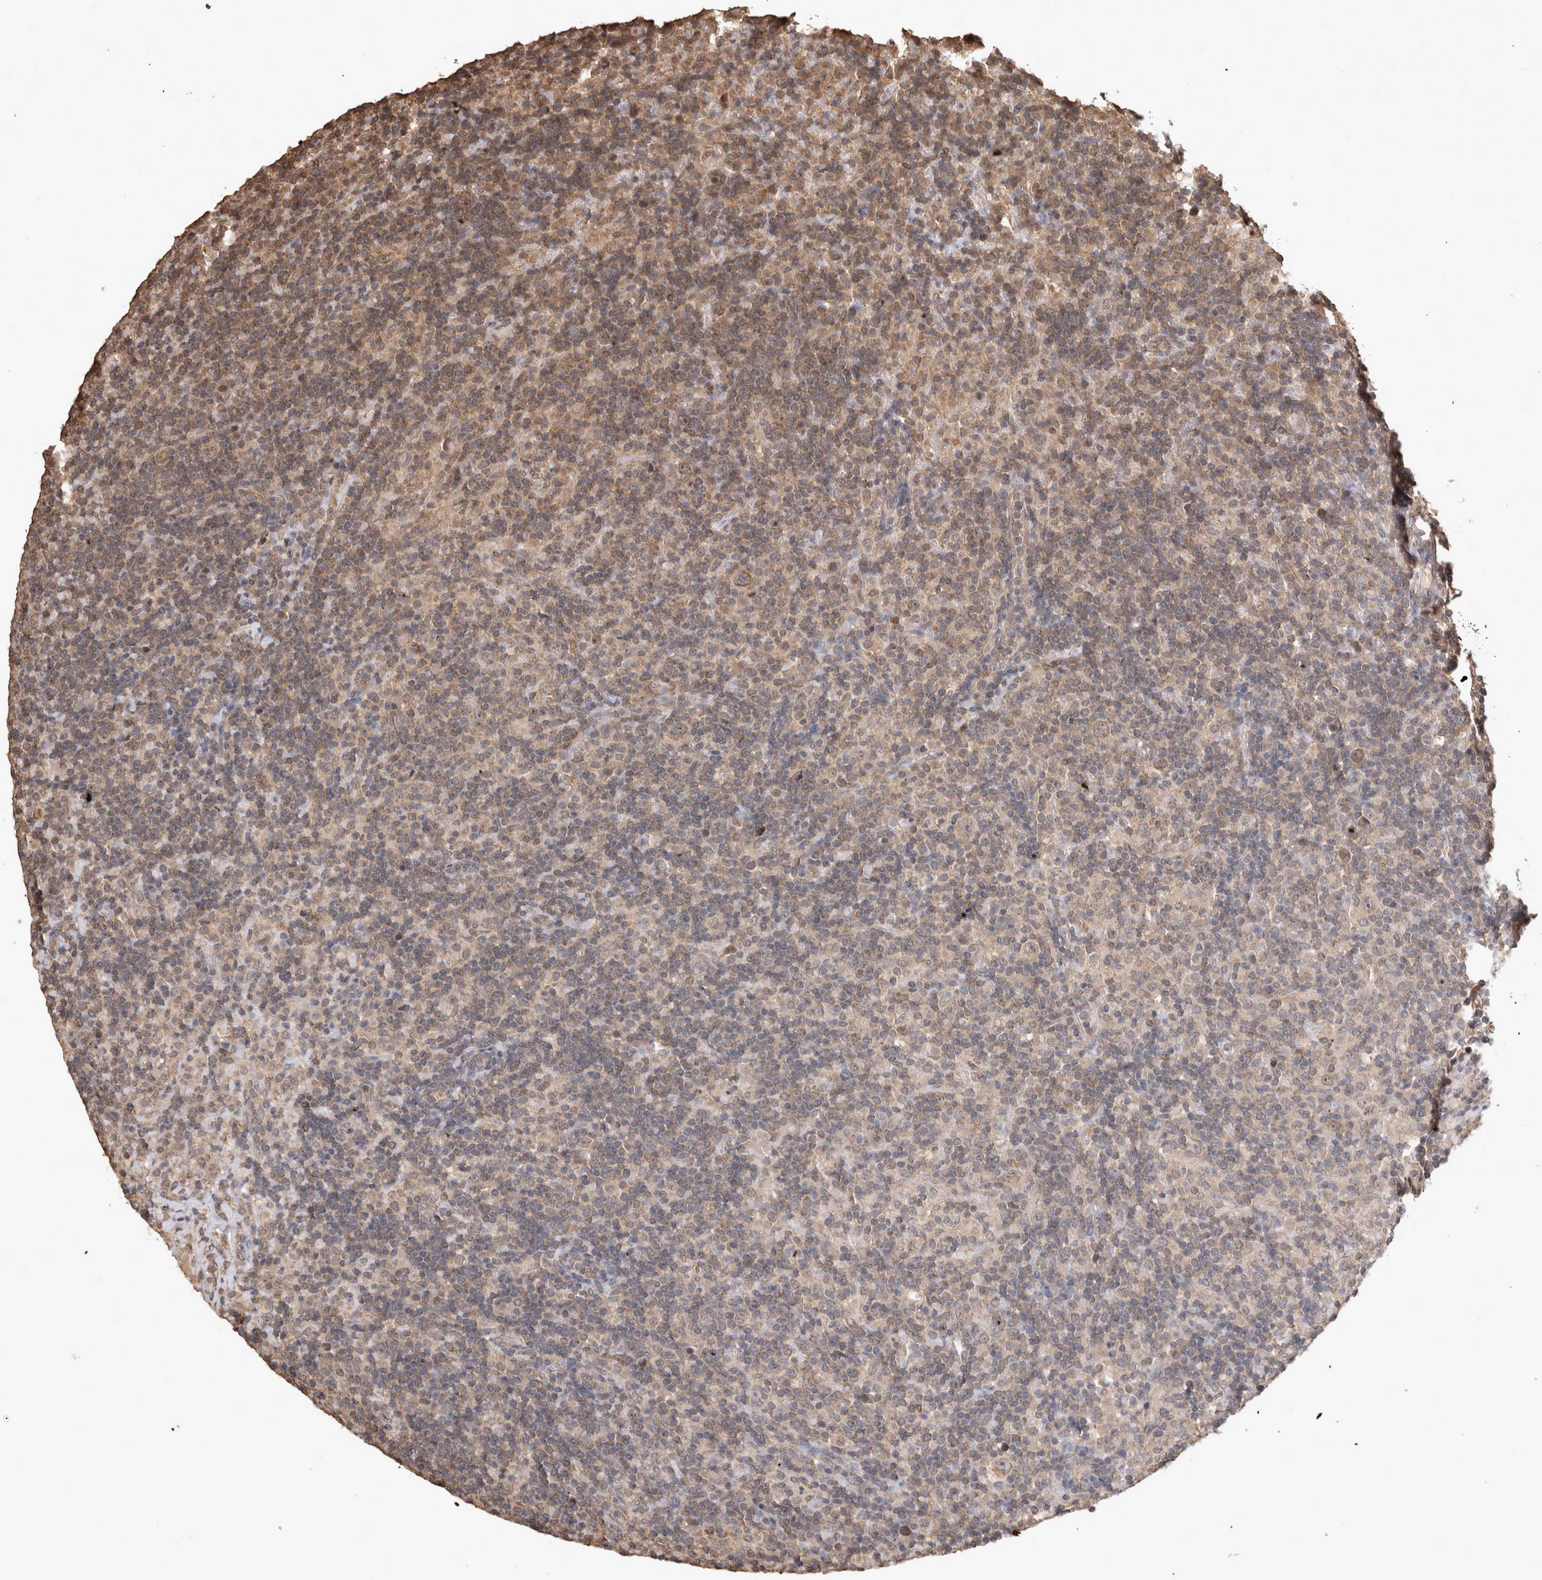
{"staining": {"intensity": "moderate", "quantity": ">75%", "location": "cytoplasmic/membranous"}, "tissue": "lymphoma", "cell_type": "Tumor cells", "image_type": "cancer", "snomed": [{"axis": "morphology", "description": "Hodgkin's disease, NOS"}, {"axis": "topography", "description": "Lymph node"}], "caption": "Lymphoma stained with immunohistochemistry displays moderate cytoplasmic/membranous expression in approximately >75% of tumor cells.", "gene": "SOCS5", "patient": {"sex": "male", "age": 70}}